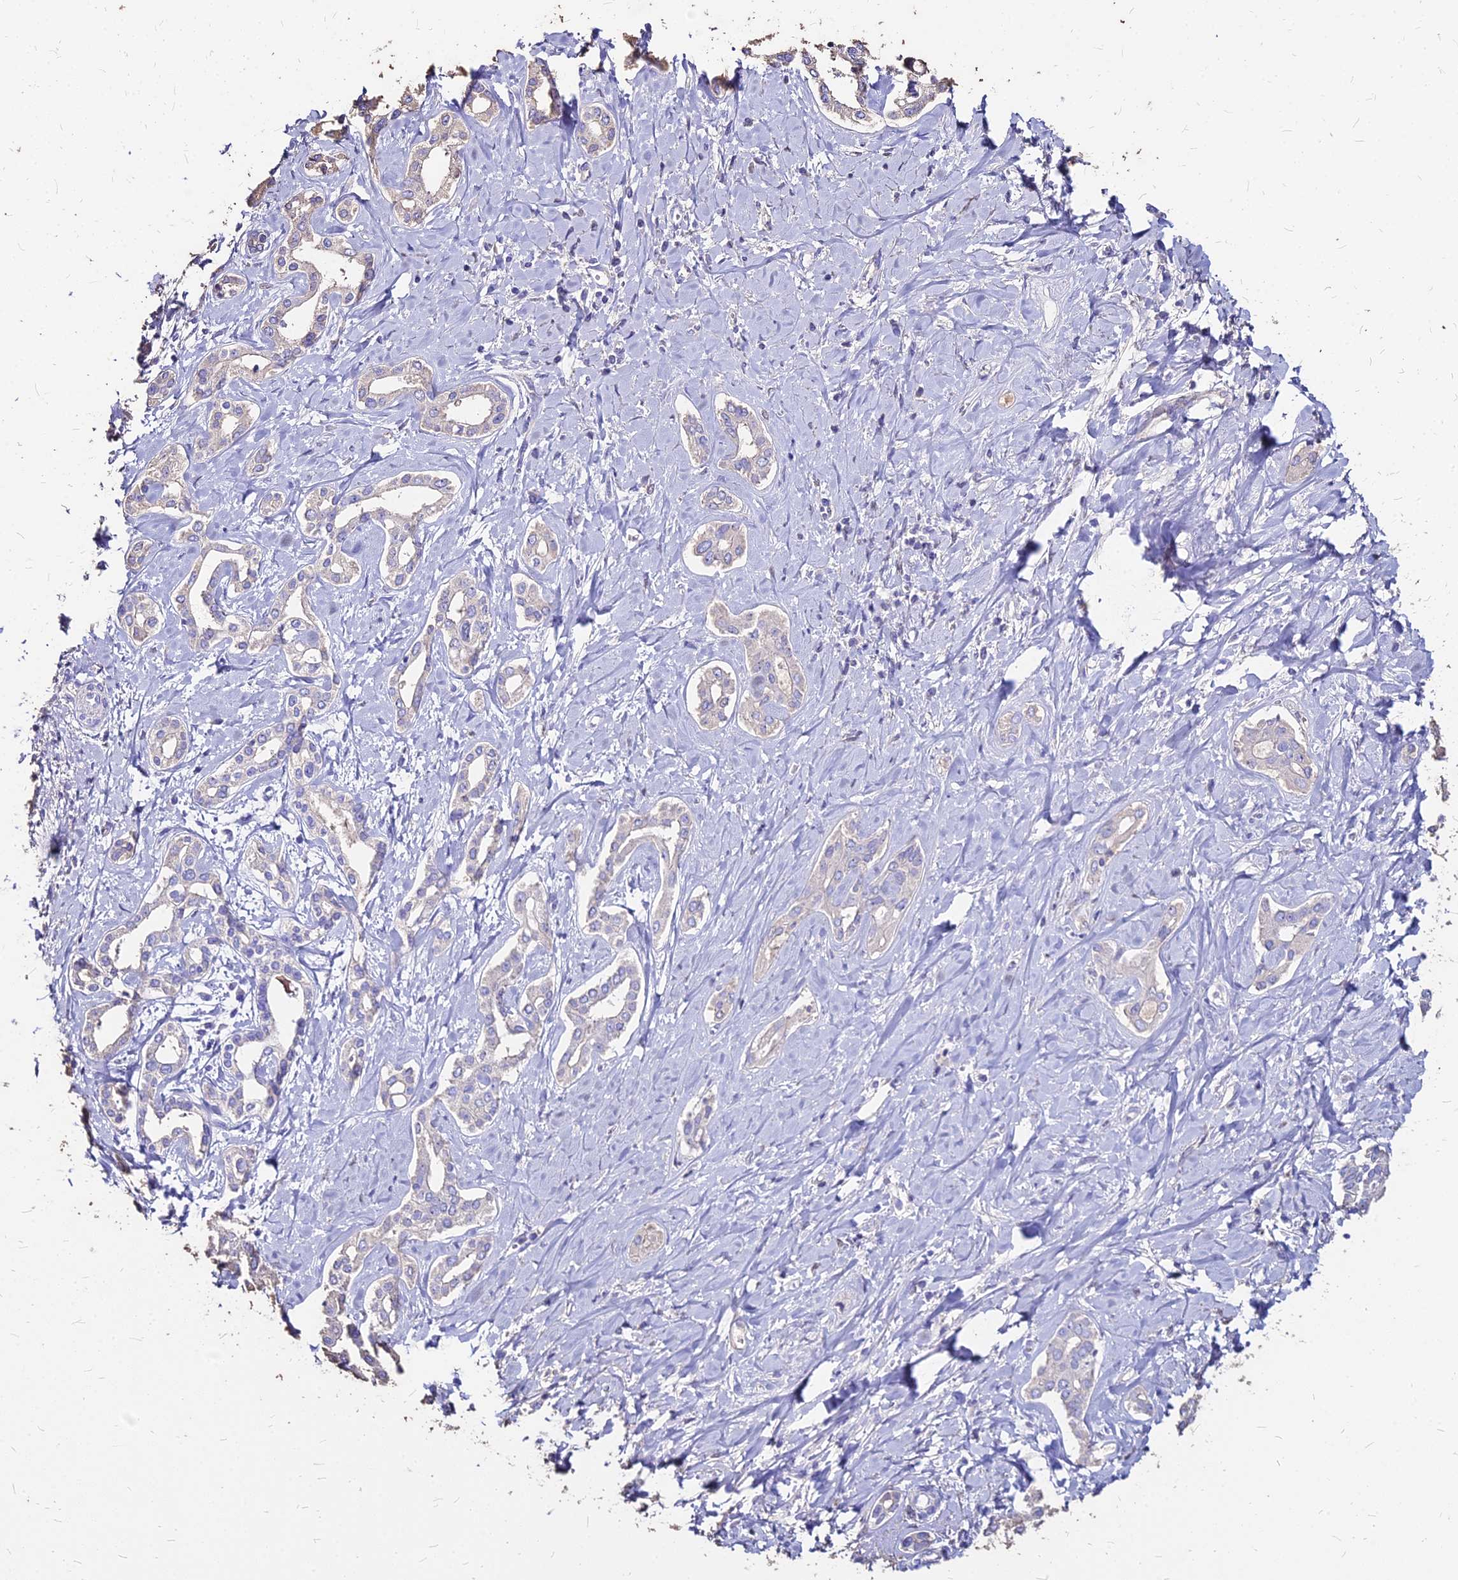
{"staining": {"intensity": "negative", "quantity": "none", "location": "none"}, "tissue": "liver cancer", "cell_type": "Tumor cells", "image_type": "cancer", "snomed": [{"axis": "morphology", "description": "Cholangiocarcinoma"}, {"axis": "topography", "description": "Liver"}], "caption": "Immunohistochemistry of liver cancer reveals no staining in tumor cells.", "gene": "NME5", "patient": {"sex": "female", "age": 77}}